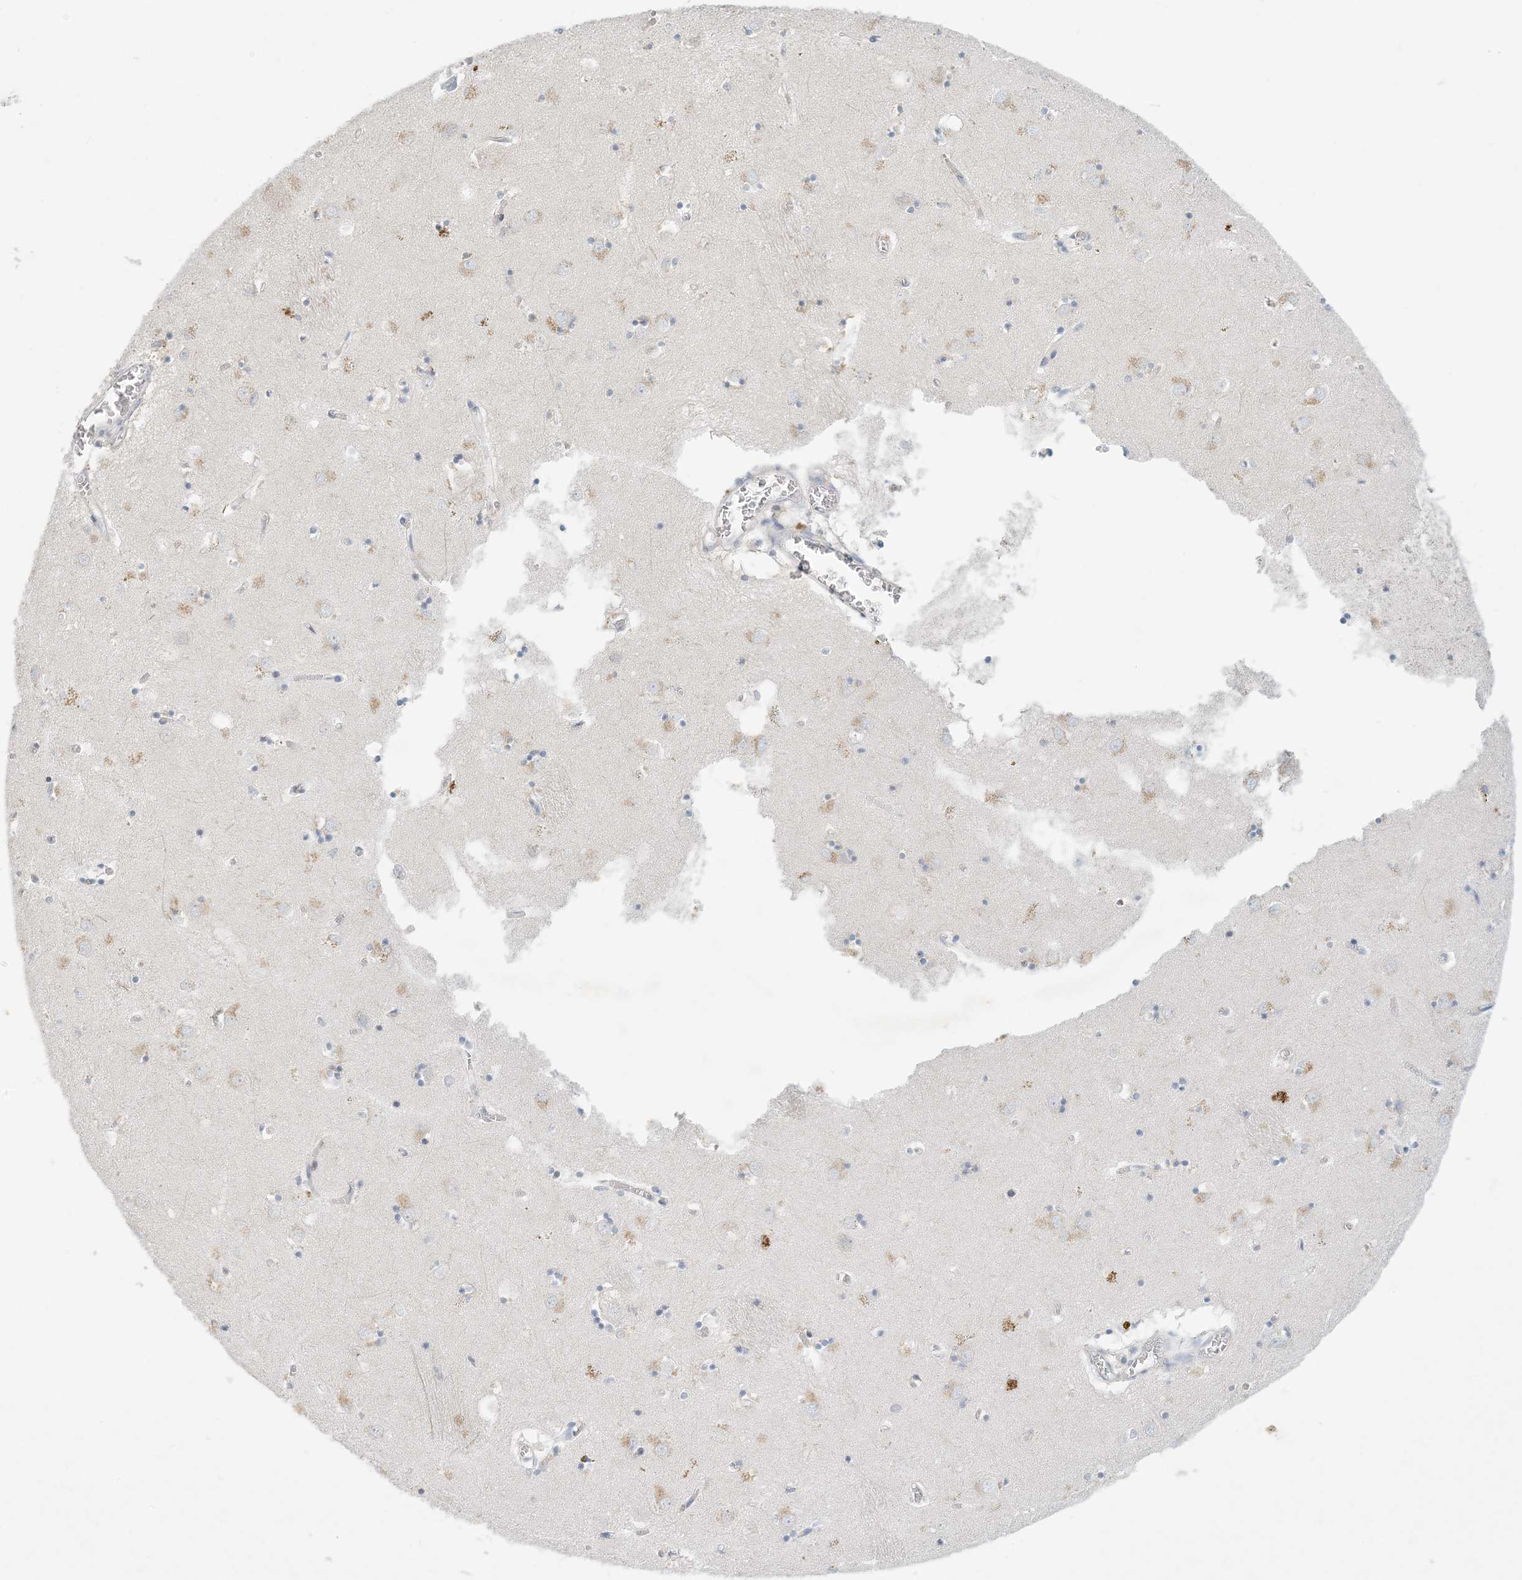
{"staining": {"intensity": "negative", "quantity": "none", "location": "none"}, "tissue": "caudate", "cell_type": "Glial cells", "image_type": "normal", "snomed": [{"axis": "morphology", "description": "Normal tissue, NOS"}, {"axis": "topography", "description": "Lateral ventricle wall"}], "caption": "IHC of unremarkable human caudate displays no expression in glial cells.", "gene": "ZNF385D", "patient": {"sex": "male", "age": 70}}